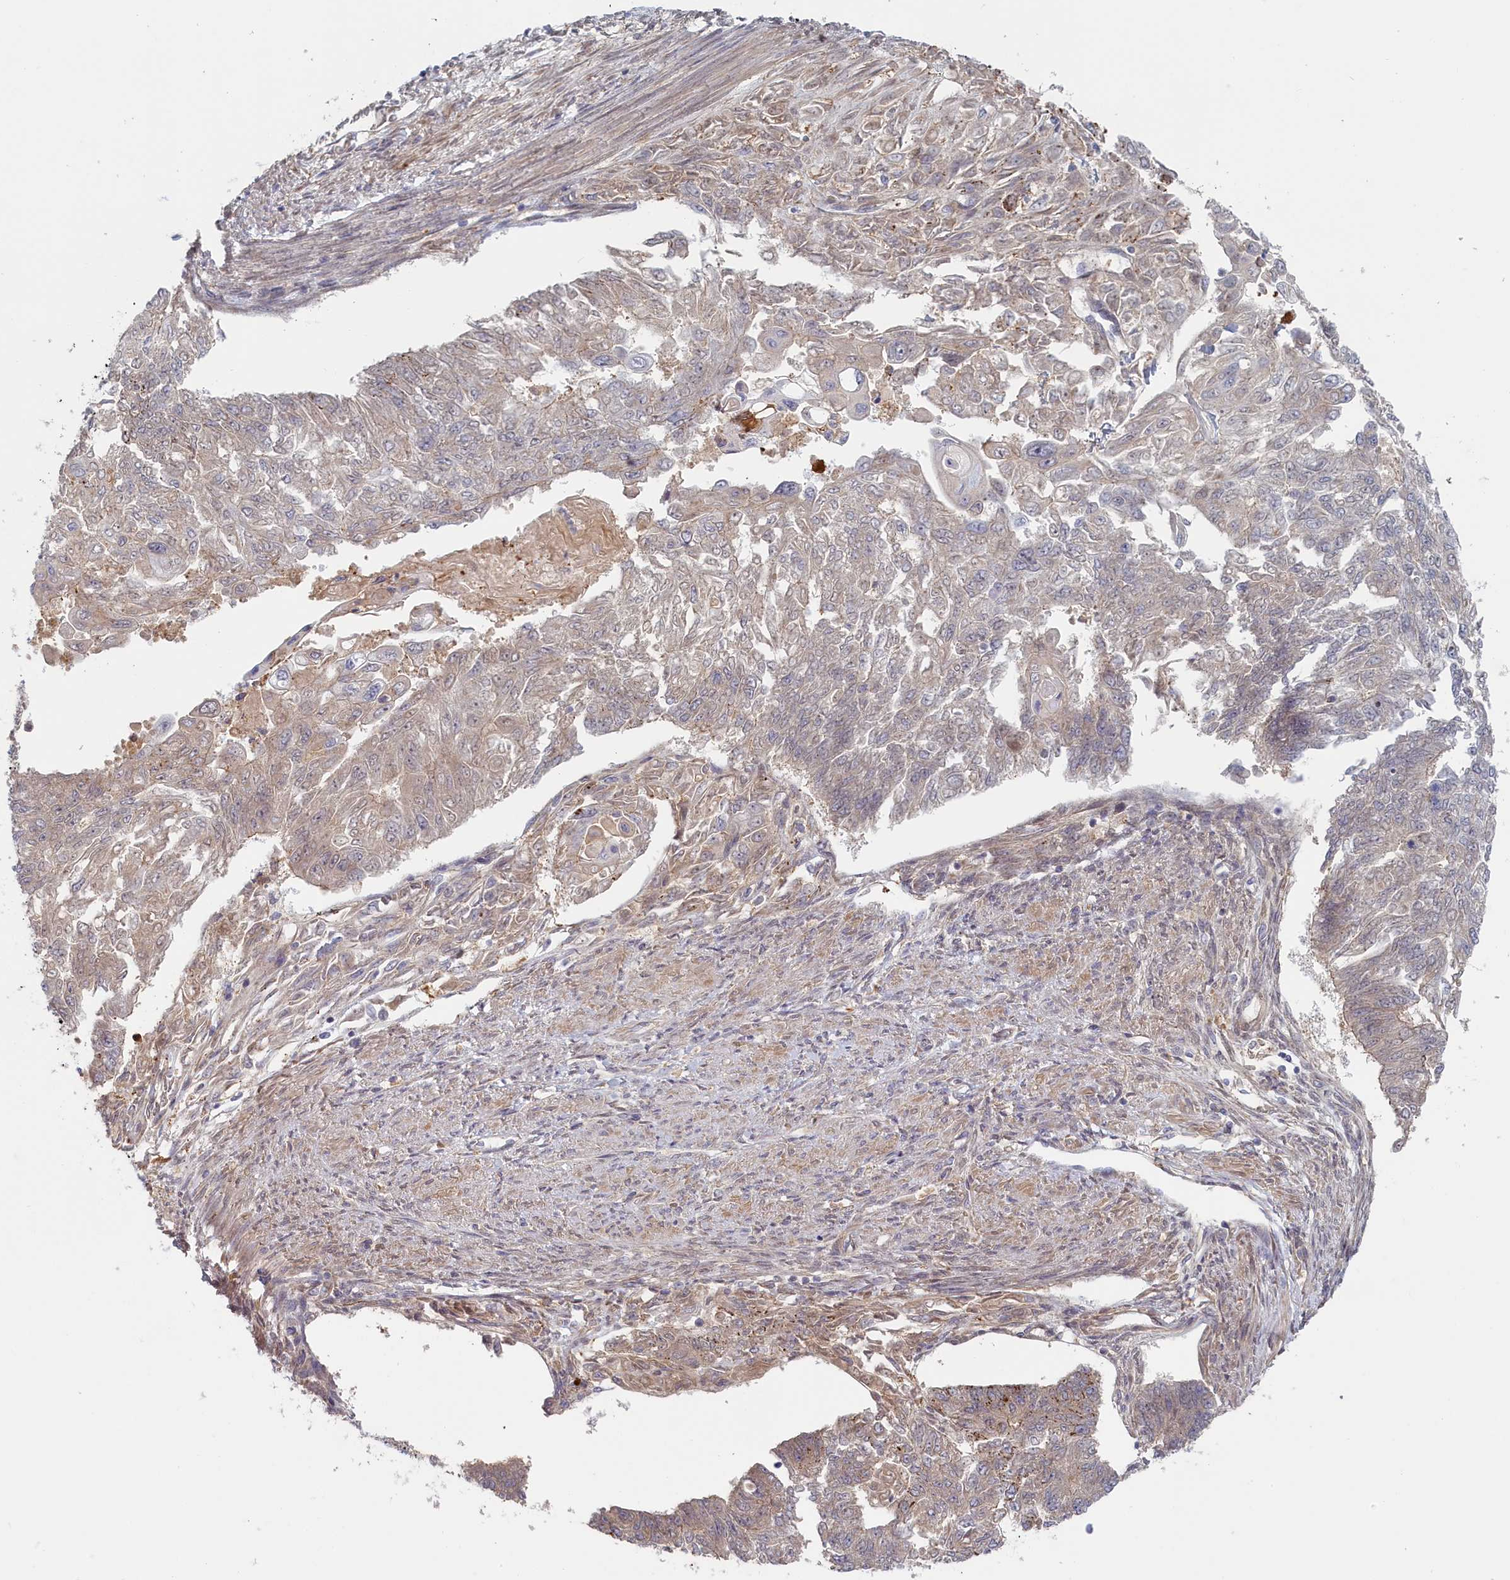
{"staining": {"intensity": "weak", "quantity": "<25%", "location": "cytoplasmic/membranous"}, "tissue": "endometrial cancer", "cell_type": "Tumor cells", "image_type": "cancer", "snomed": [{"axis": "morphology", "description": "Adenocarcinoma, NOS"}, {"axis": "topography", "description": "Endometrium"}], "caption": "Immunohistochemistry (IHC) of human endometrial adenocarcinoma reveals no expression in tumor cells.", "gene": "STX16", "patient": {"sex": "female", "age": 32}}